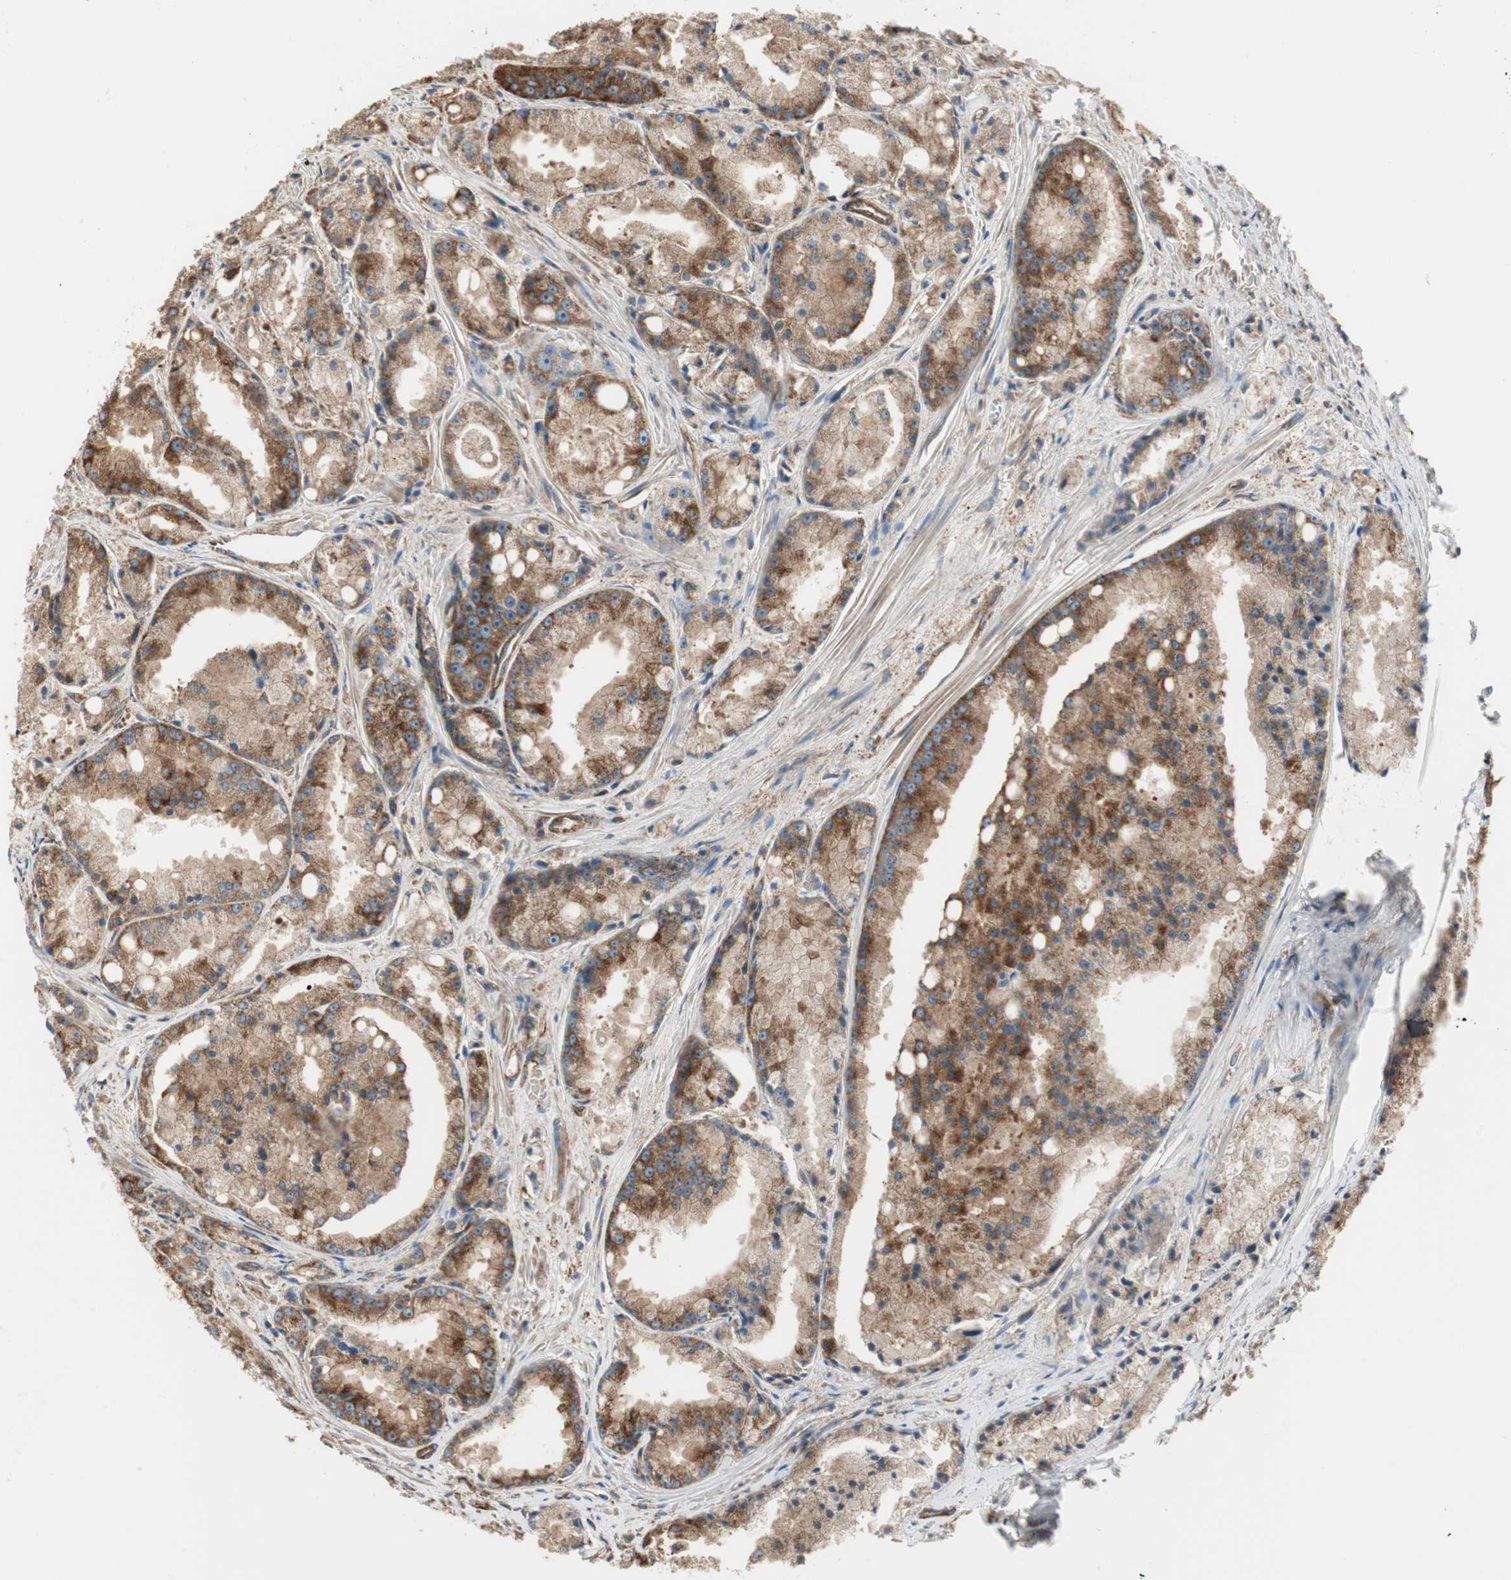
{"staining": {"intensity": "strong", "quantity": ">75%", "location": "cytoplasmic/membranous"}, "tissue": "prostate cancer", "cell_type": "Tumor cells", "image_type": "cancer", "snomed": [{"axis": "morphology", "description": "Adenocarcinoma, Low grade"}, {"axis": "topography", "description": "Prostate"}], "caption": "Immunohistochemical staining of human prostate low-grade adenocarcinoma shows high levels of strong cytoplasmic/membranous protein staining in approximately >75% of tumor cells.", "gene": "H6PD", "patient": {"sex": "male", "age": 64}}